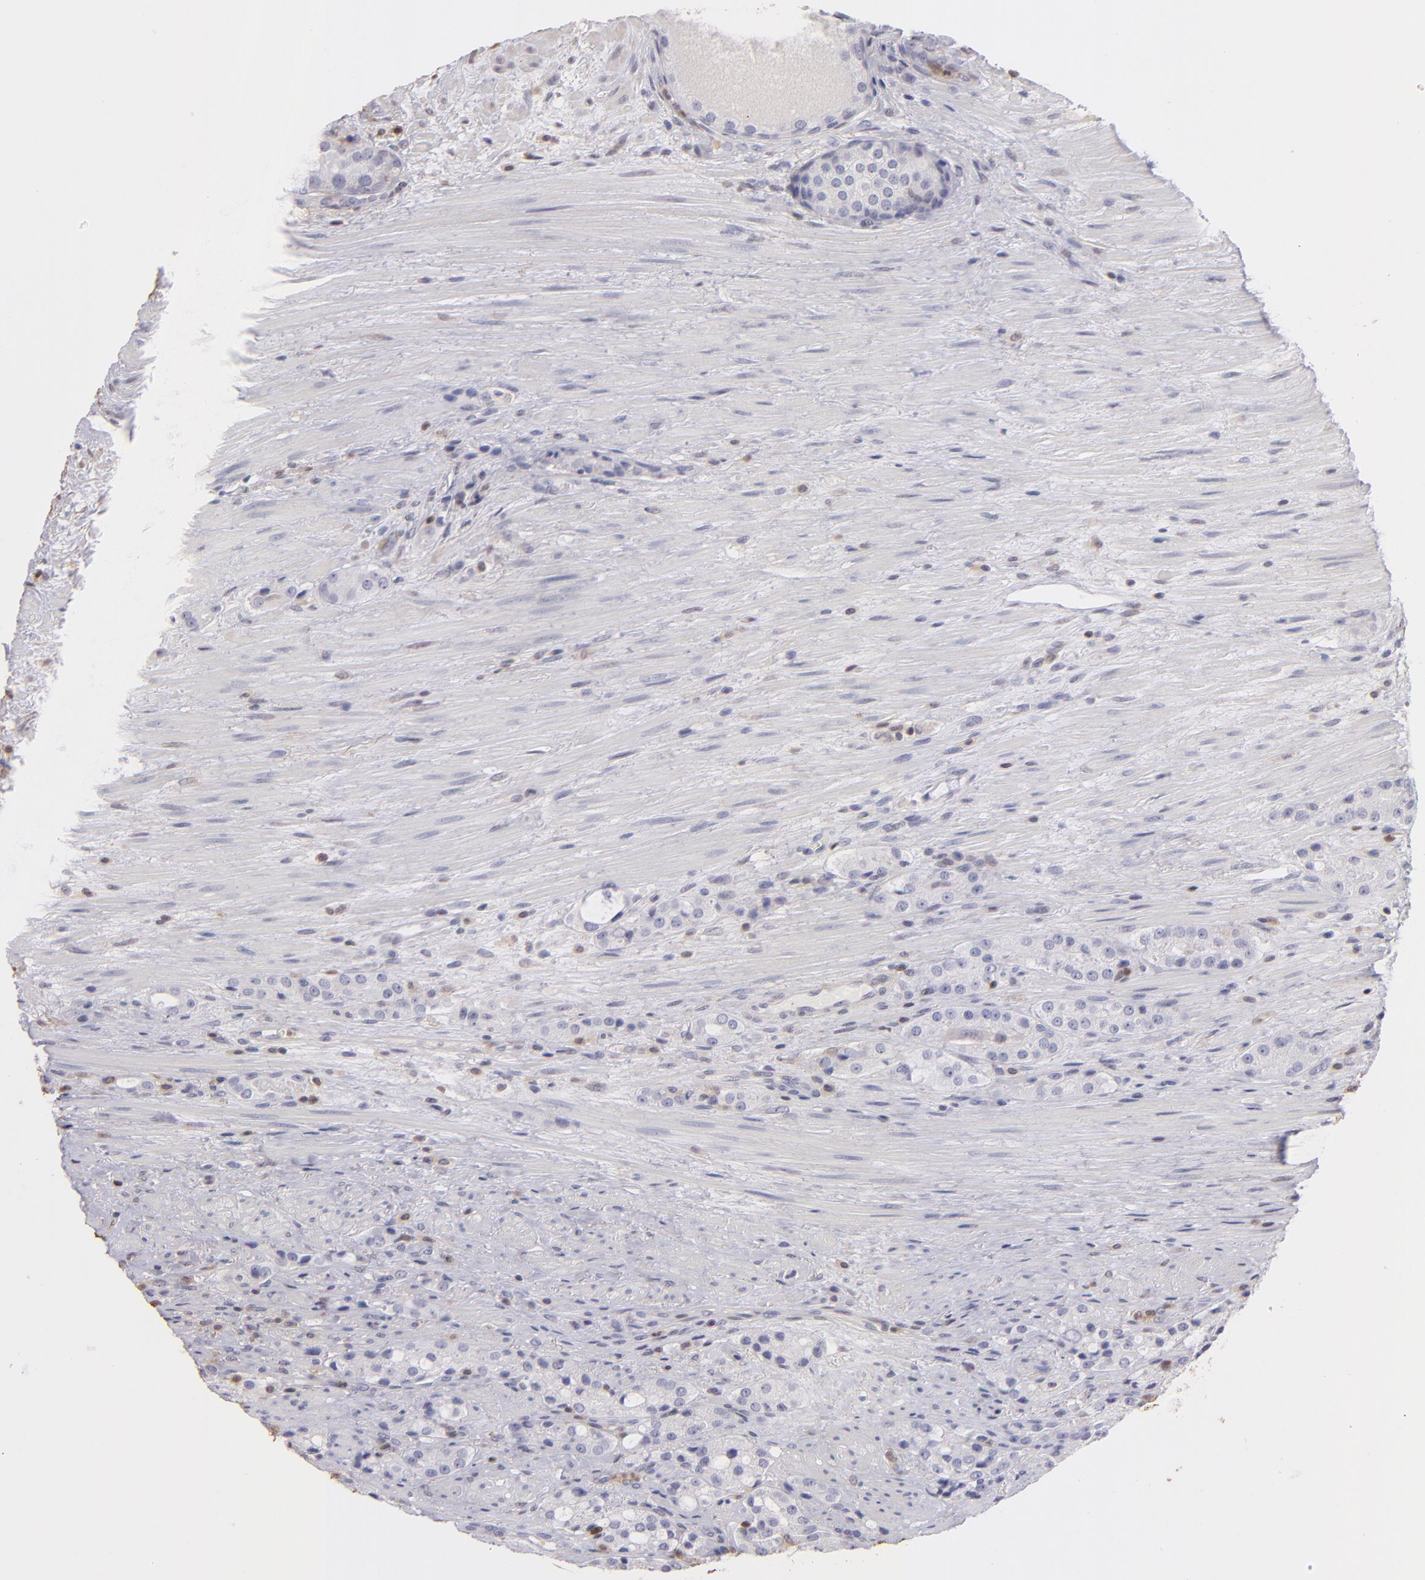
{"staining": {"intensity": "weak", "quantity": "<25%", "location": "cytoplasmic/membranous,nuclear"}, "tissue": "prostate cancer", "cell_type": "Tumor cells", "image_type": "cancer", "snomed": [{"axis": "morphology", "description": "Adenocarcinoma, High grade"}, {"axis": "topography", "description": "Prostate"}], "caption": "A histopathology image of human prostate high-grade adenocarcinoma is negative for staining in tumor cells. Nuclei are stained in blue.", "gene": "S100A2", "patient": {"sex": "male", "age": 72}}